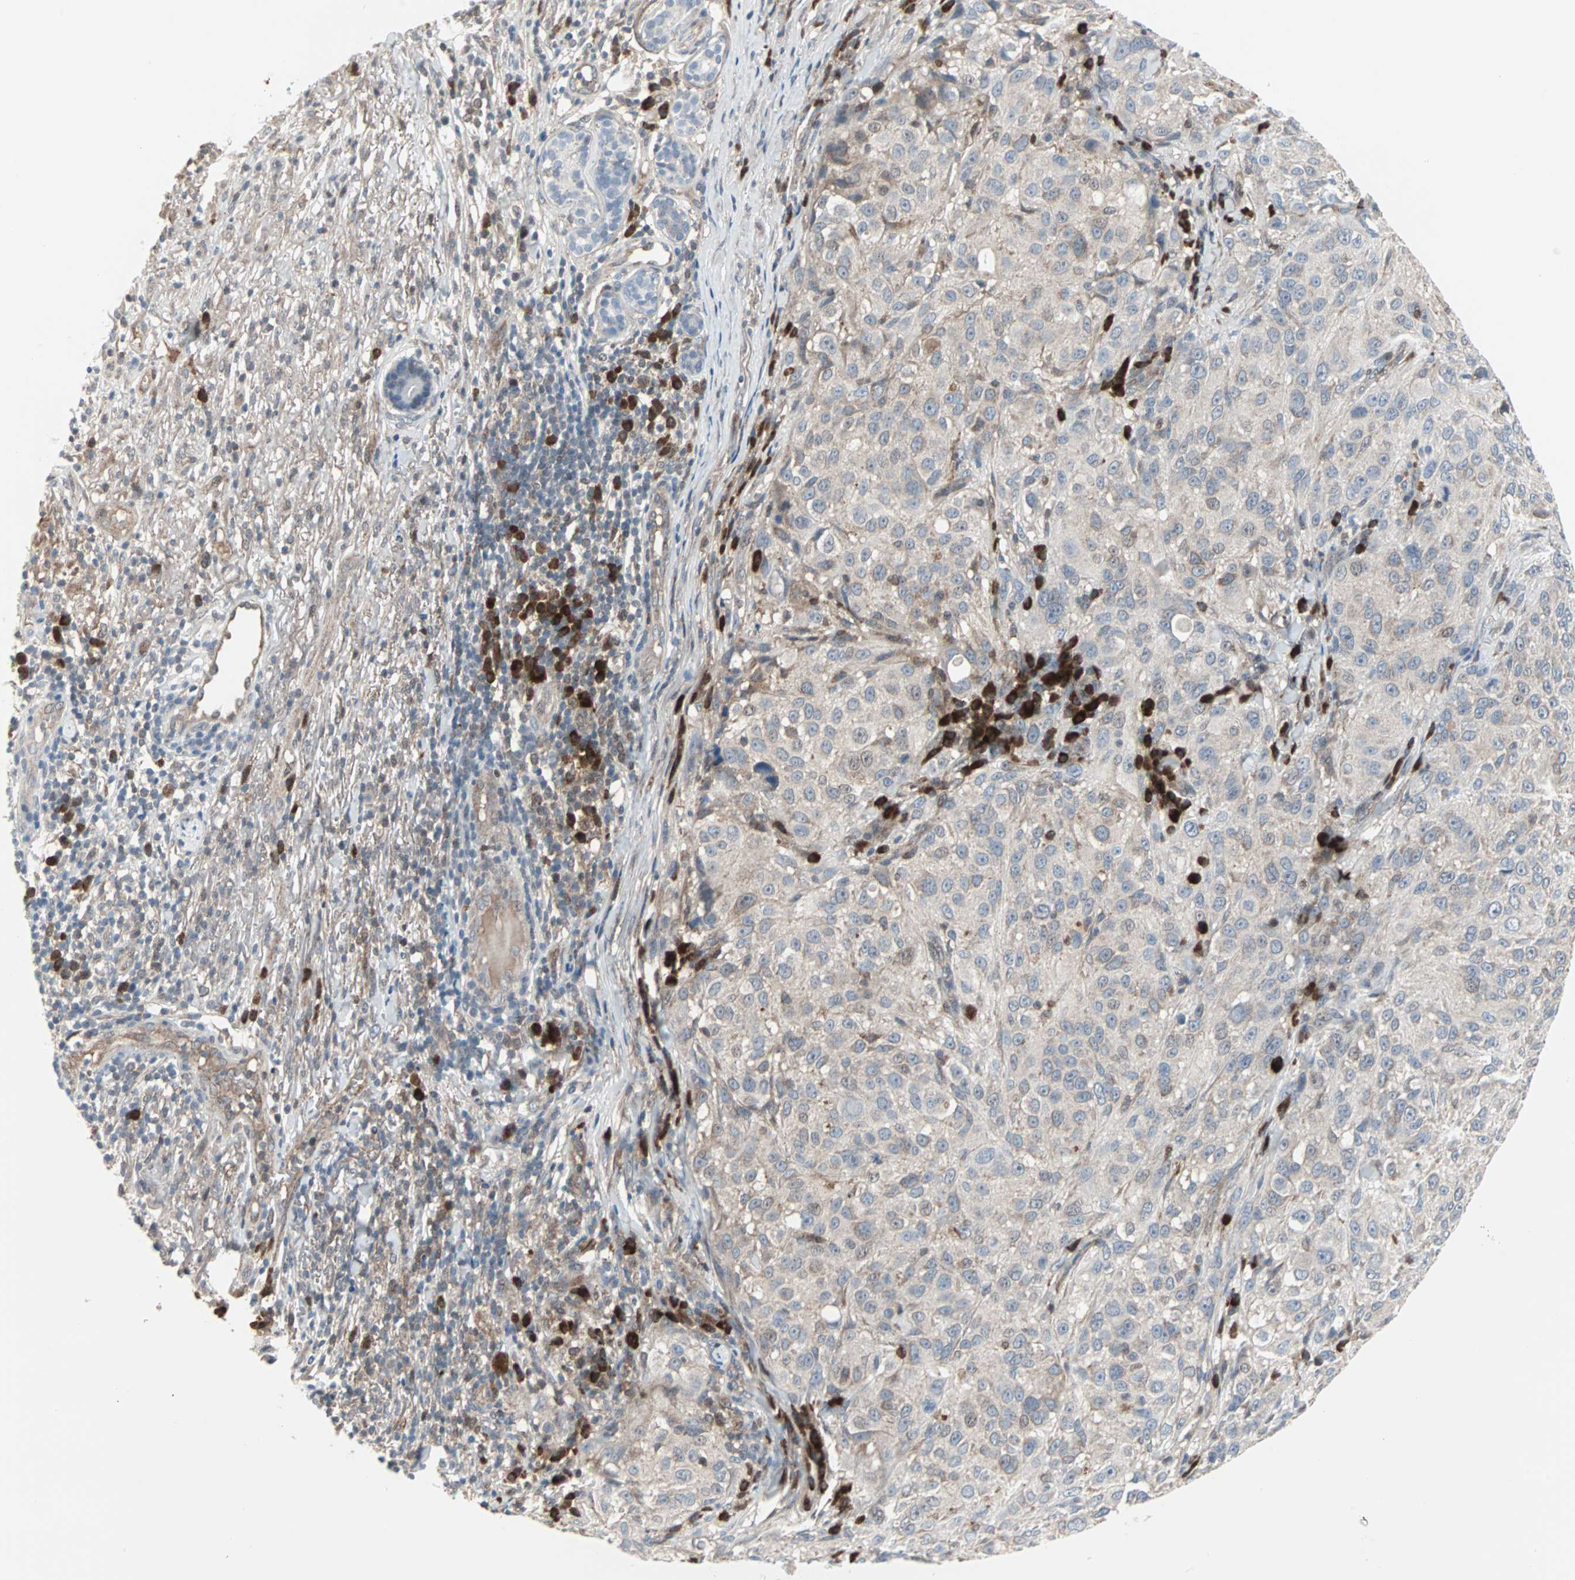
{"staining": {"intensity": "negative", "quantity": "none", "location": "none"}, "tissue": "melanoma", "cell_type": "Tumor cells", "image_type": "cancer", "snomed": [{"axis": "morphology", "description": "Necrosis, NOS"}, {"axis": "morphology", "description": "Malignant melanoma, NOS"}, {"axis": "topography", "description": "Skin"}], "caption": "This is an immunohistochemistry (IHC) photomicrograph of melanoma. There is no positivity in tumor cells.", "gene": "CASP3", "patient": {"sex": "female", "age": 87}}